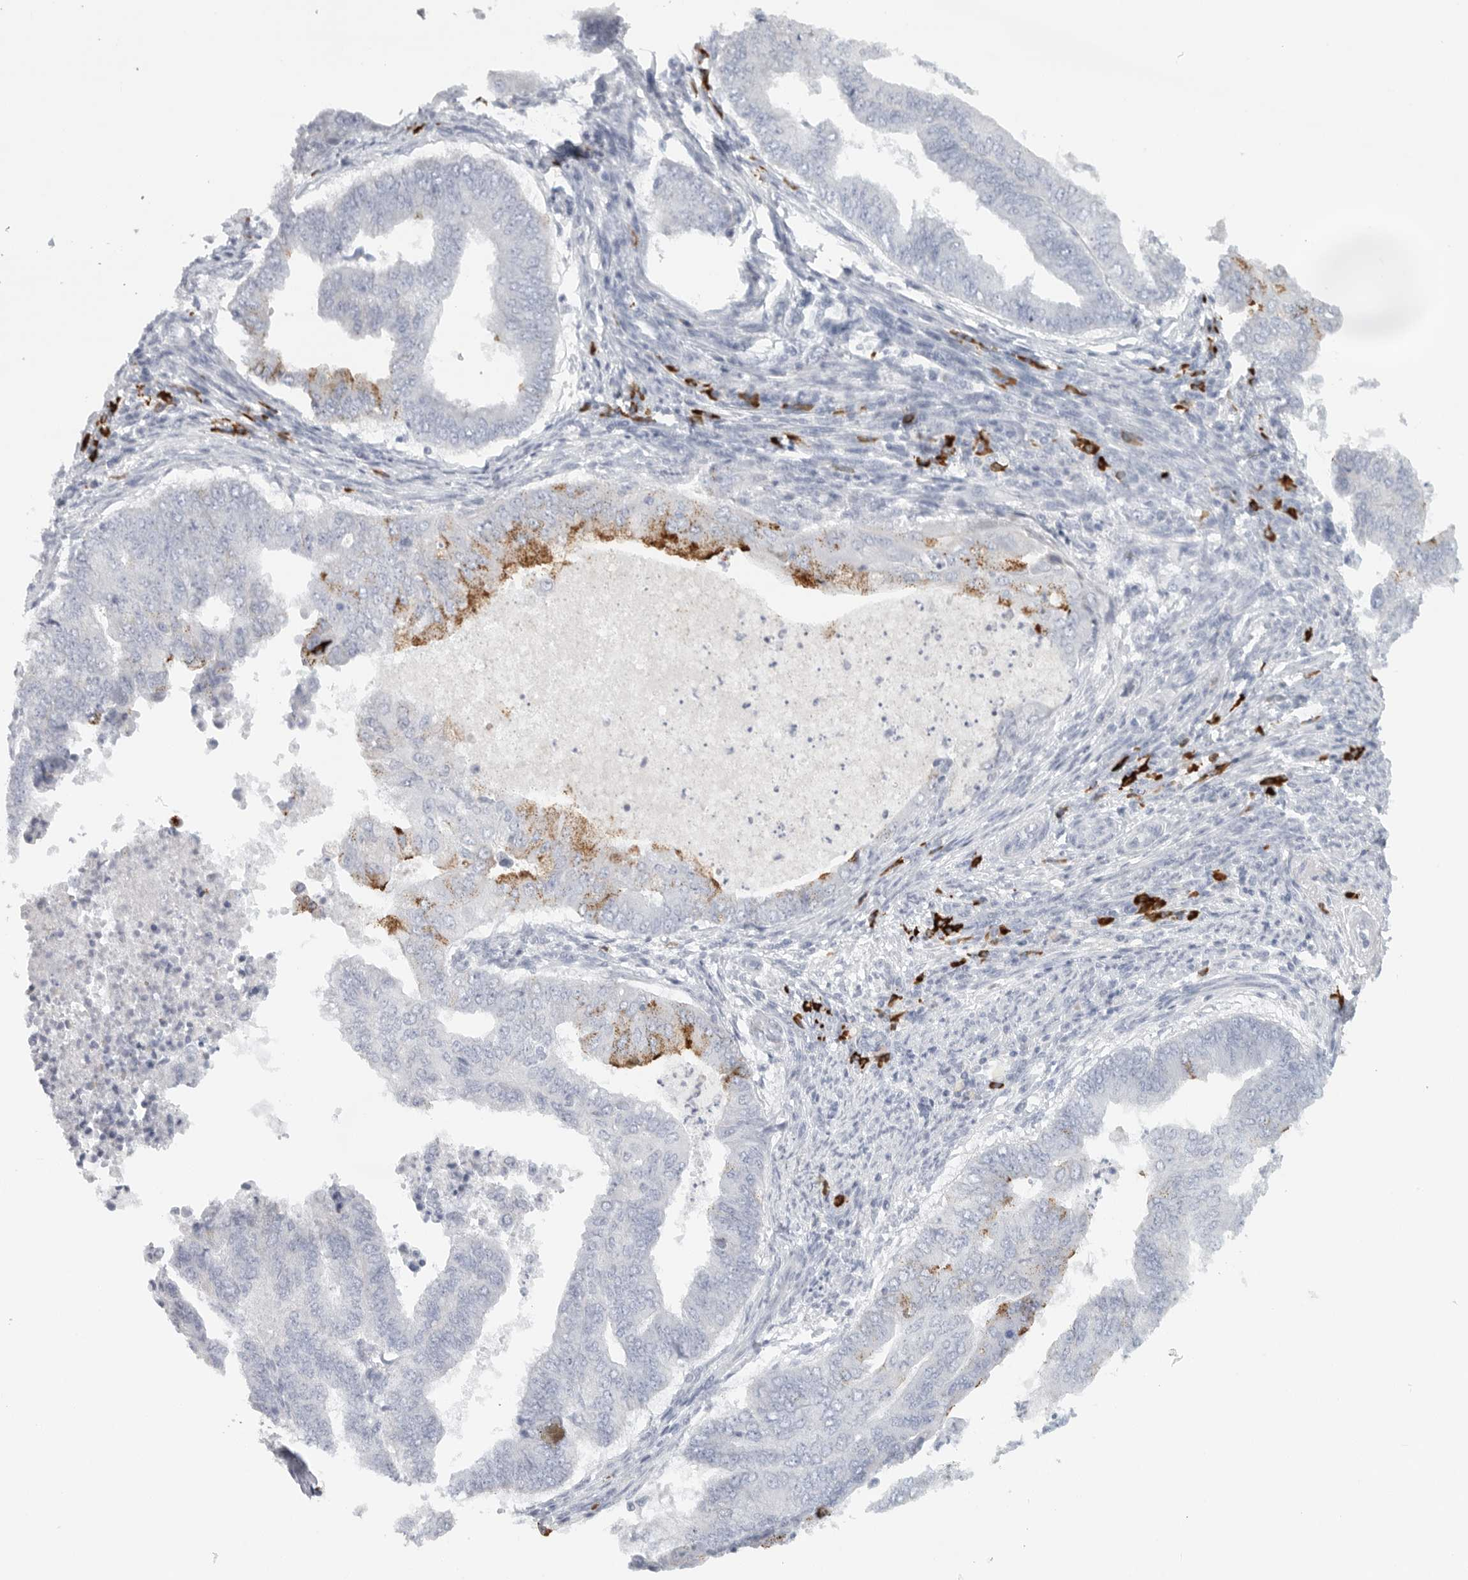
{"staining": {"intensity": "moderate", "quantity": "<25%", "location": "cytoplasmic/membranous"}, "tissue": "endometrial cancer", "cell_type": "Tumor cells", "image_type": "cancer", "snomed": [{"axis": "morphology", "description": "Polyp, NOS"}, {"axis": "morphology", "description": "Adenocarcinoma, NOS"}, {"axis": "morphology", "description": "Adenoma, NOS"}, {"axis": "topography", "description": "Endometrium"}], "caption": "Immunohistochemical staining of endometrial cancer shows moderate cytoplasmic/membranous protein positivity in approximately <25% of tumor cells.", "gene": "TMEM69", "patient": {"sex": "female", "age": 79}}